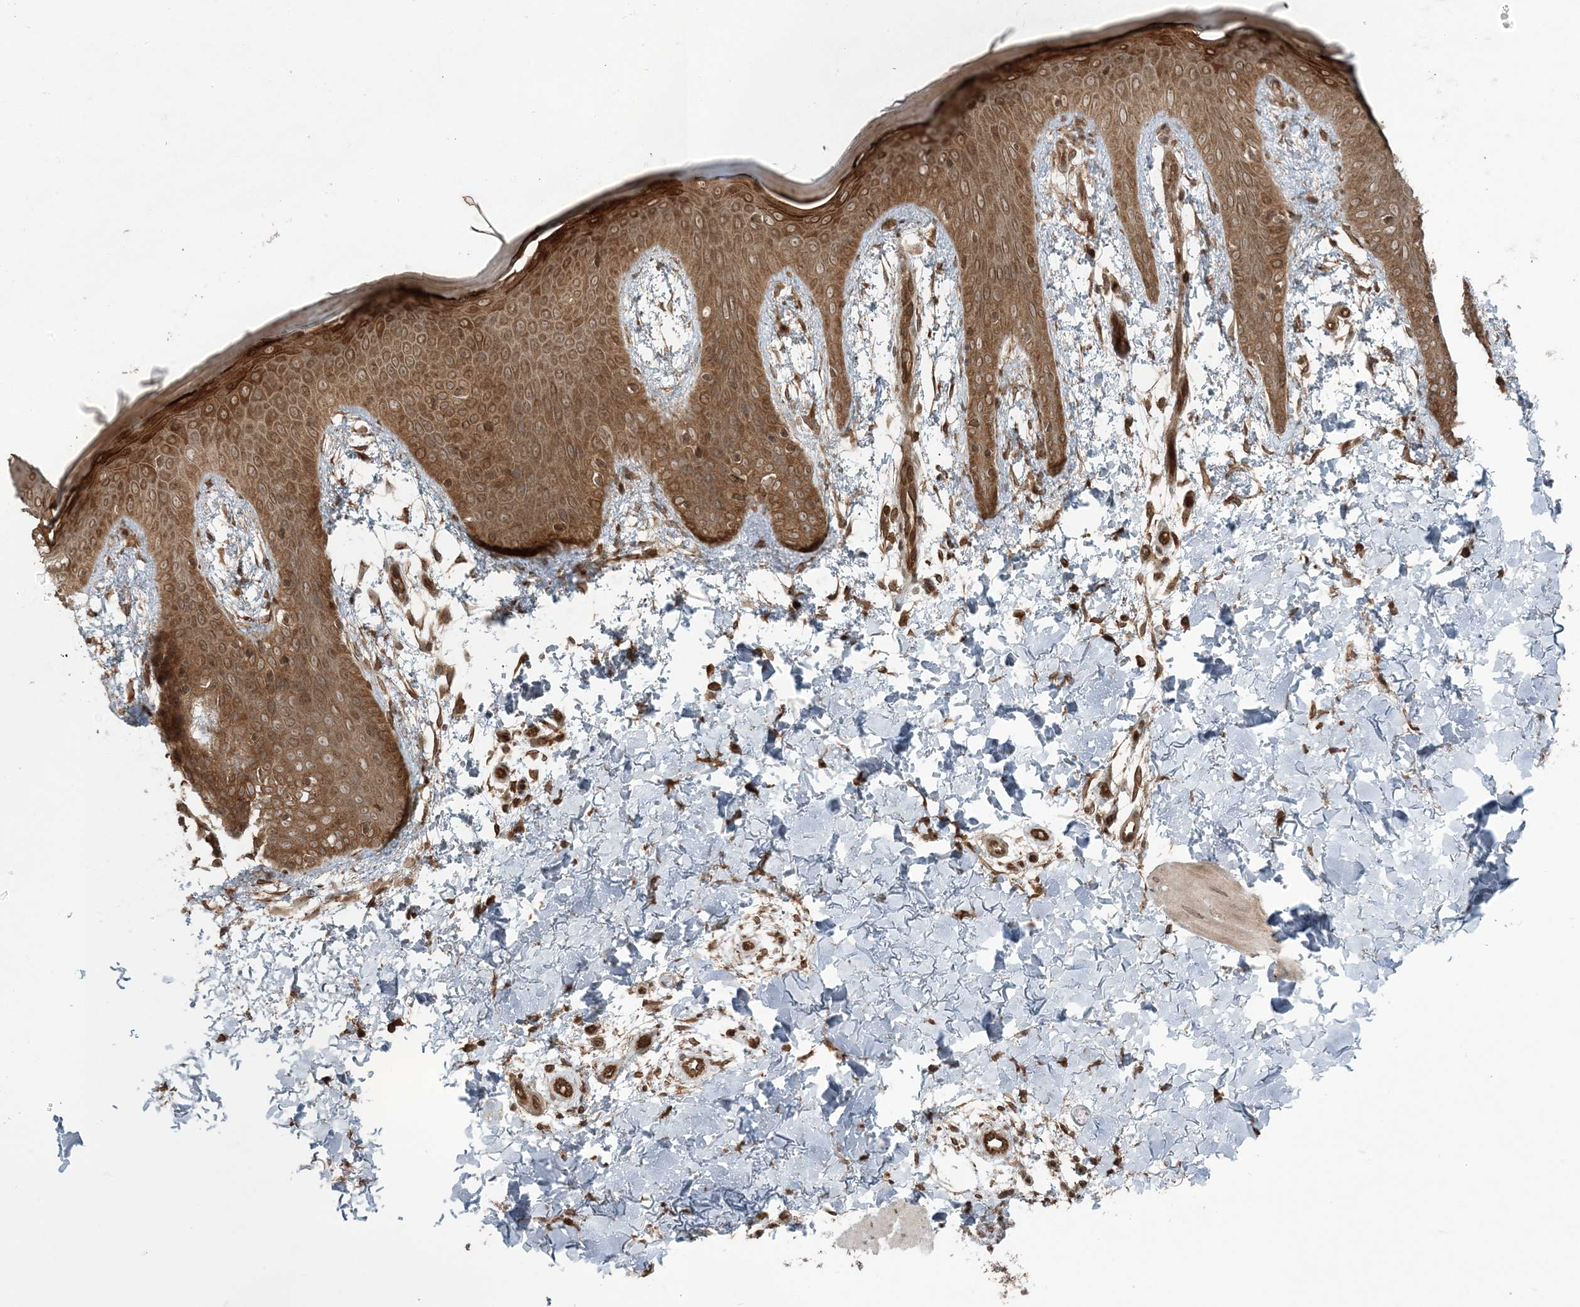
{"staining": {"intensity": "moderate", "quantity": ">75%", "location": "cytoplasmic/membranous"}, "tissue": "skin", "cell_type": "Fibroblasts", "image_type": "normal", "snomed": [{"axis": "morphology", "description": "Normal tissue, NOS"}, {"axis": "topography", "description": "Skin"}], "caption": "A brown stain shows moderate cytoplasmic/membranous staining of a protein in fibroblasts of unremarkable human skin.", "gene": "DDX19B", "patient": {"sex": "male", "age": 36}}